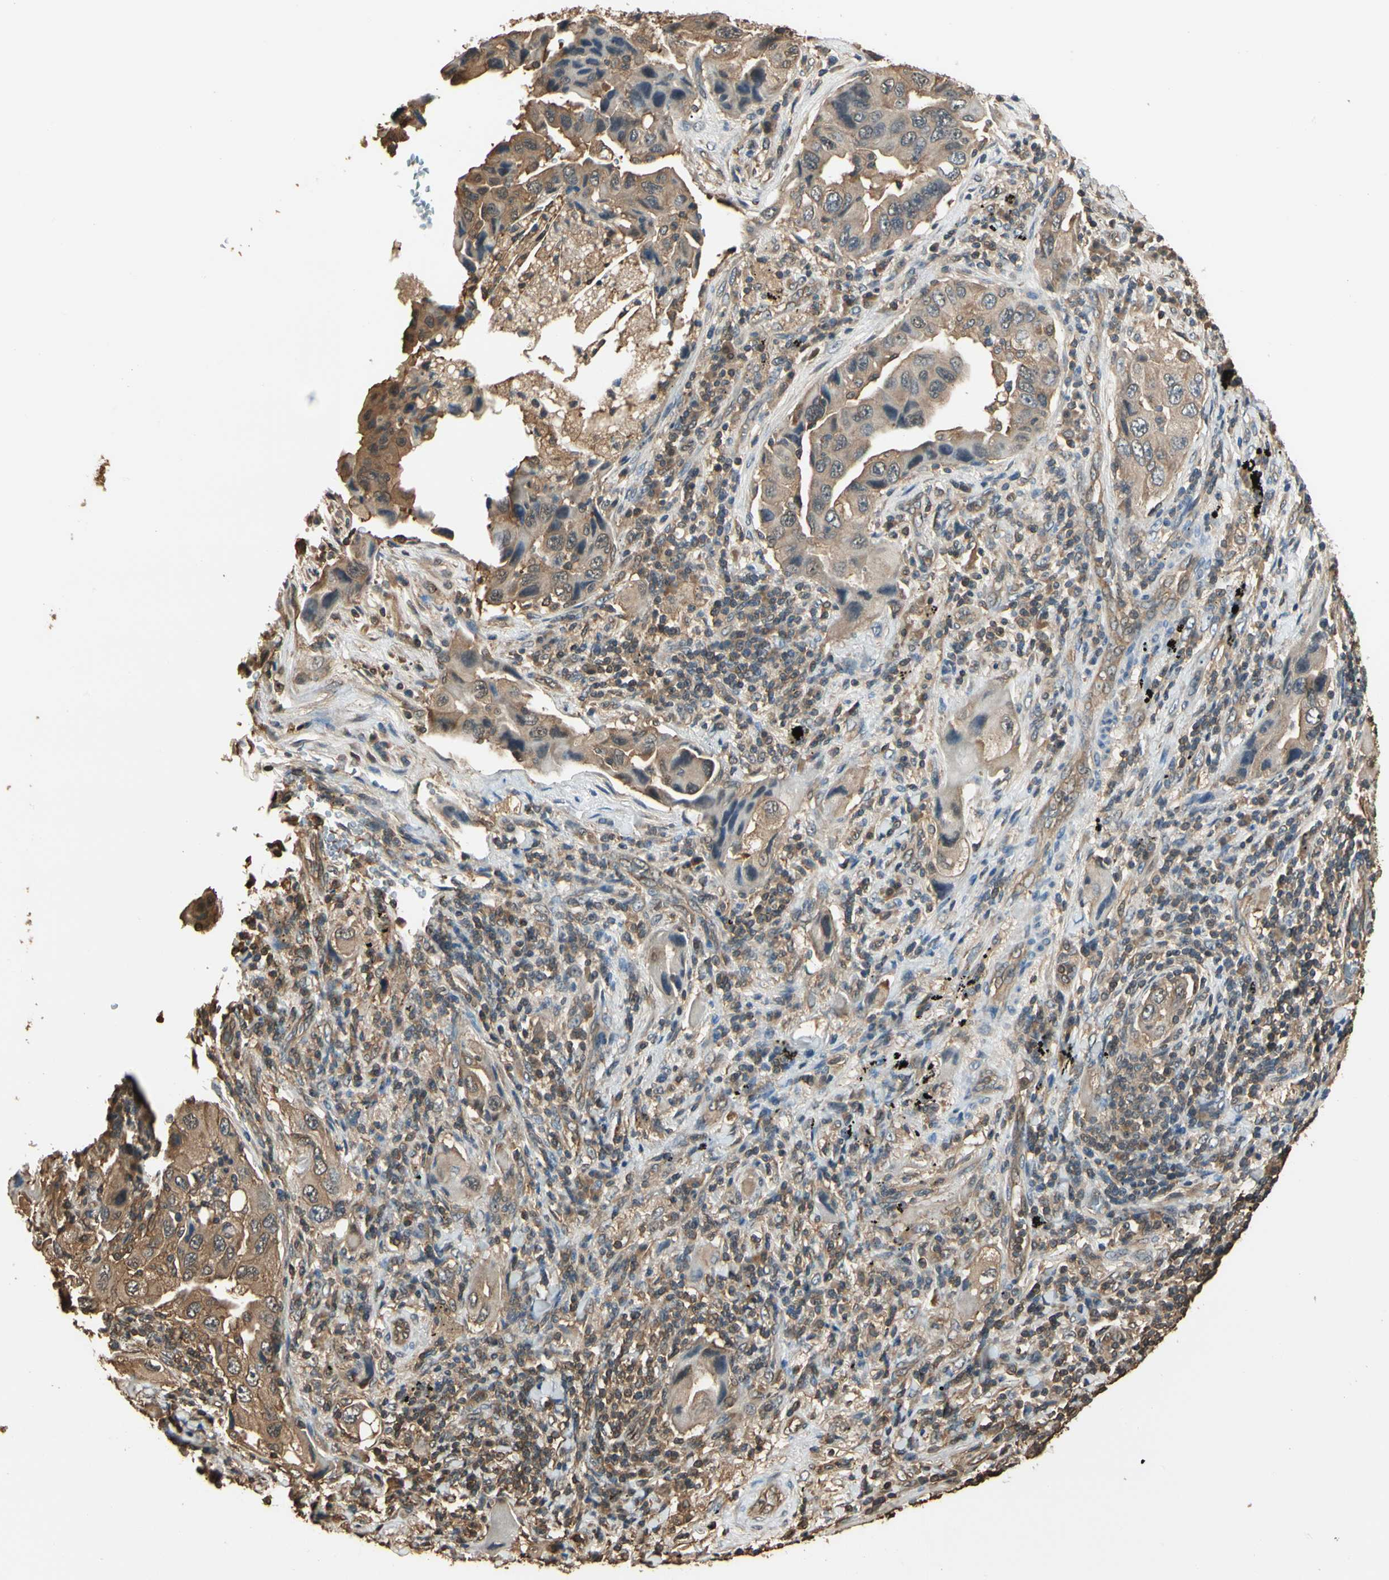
{"staining": {"intensity": "moderate", "quantity": "25%-75%", "location": "cytoplasmic/membranous"}, "tissue": "lung cancer", "cell_type": "Tumor cells", "image_type": "cancer", "snomed": [{"axis": "morphology", "description": "Adenocarcinoma, NOS"}, {"axis": "topography", "description": "Lung"}], "caption": "Moderate cytoplasmic/membranous positivity is identified in about 25%-75% of tumor cells in lung adenocarcinoma. Immunohistochemistry stains the protein in brown and the nuclei are stained blue.", "gene": "YWHAE", "patient": {"sex": "female", "age": 65}}